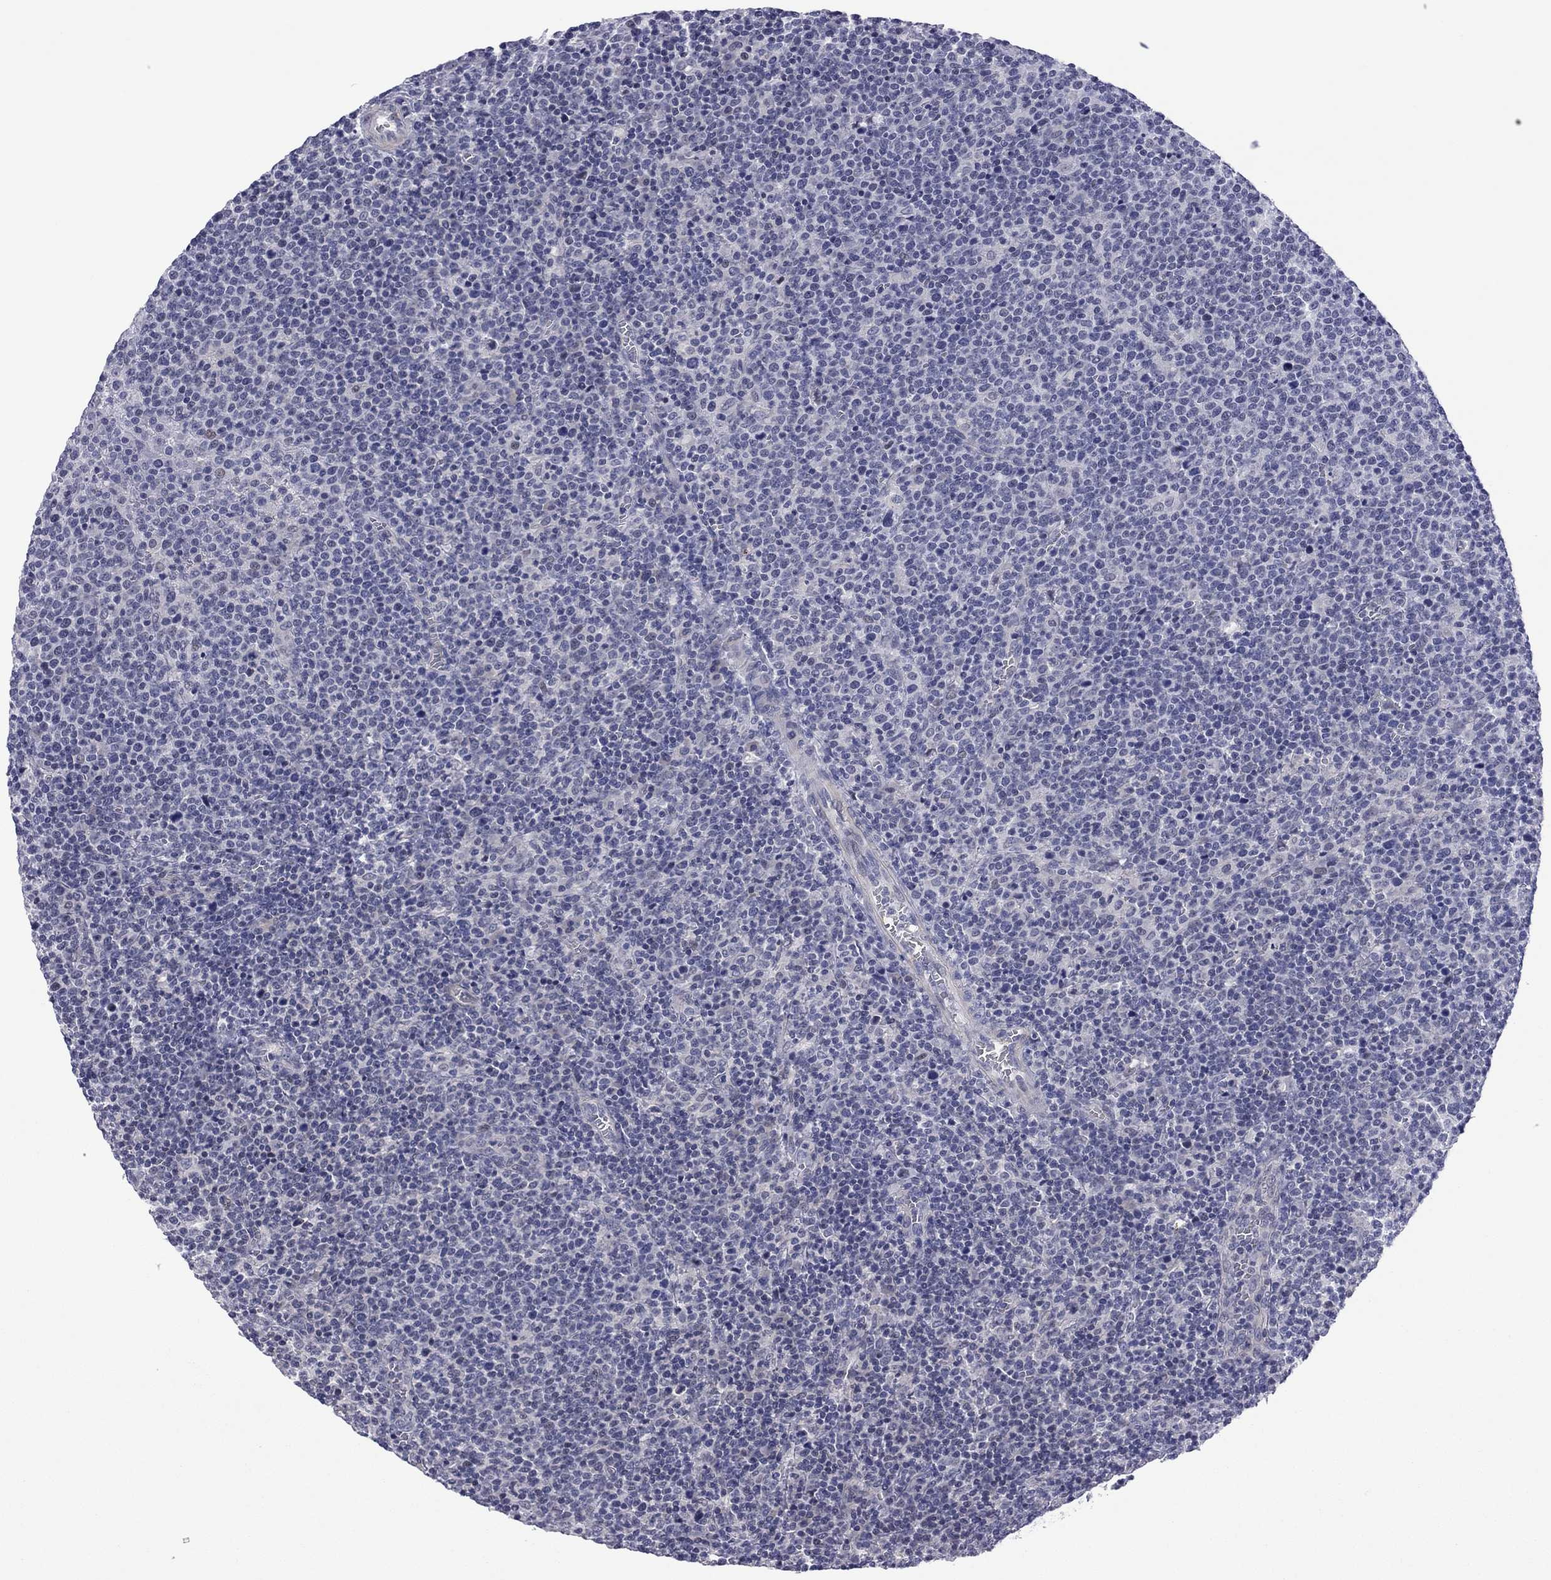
{"staining": {"intensity": "negative", "quantity": "none", "location": "none"}, "tissue": "lymphoma", "cell_type": "Tumor cells", "image_type": "cancer", "snomed": [{"axis": "morphology", "description": "Malignant lymphoma, non-Hodgkin's type, High grade"}, {"axis": "topography", "description": "Lymph node"}], "caption": "DAB immunohistochemical staining of malignant lymphoma, non-Hodgkin's type (high-grade) demonstrates no significant staining in tumor cells. (Brightfield microscopy of DAB (3,3'-diaminobenzidine) IHC at high magnification).", "gene": "POU5F2", "patient": {"sex": "male", "age": 61}}